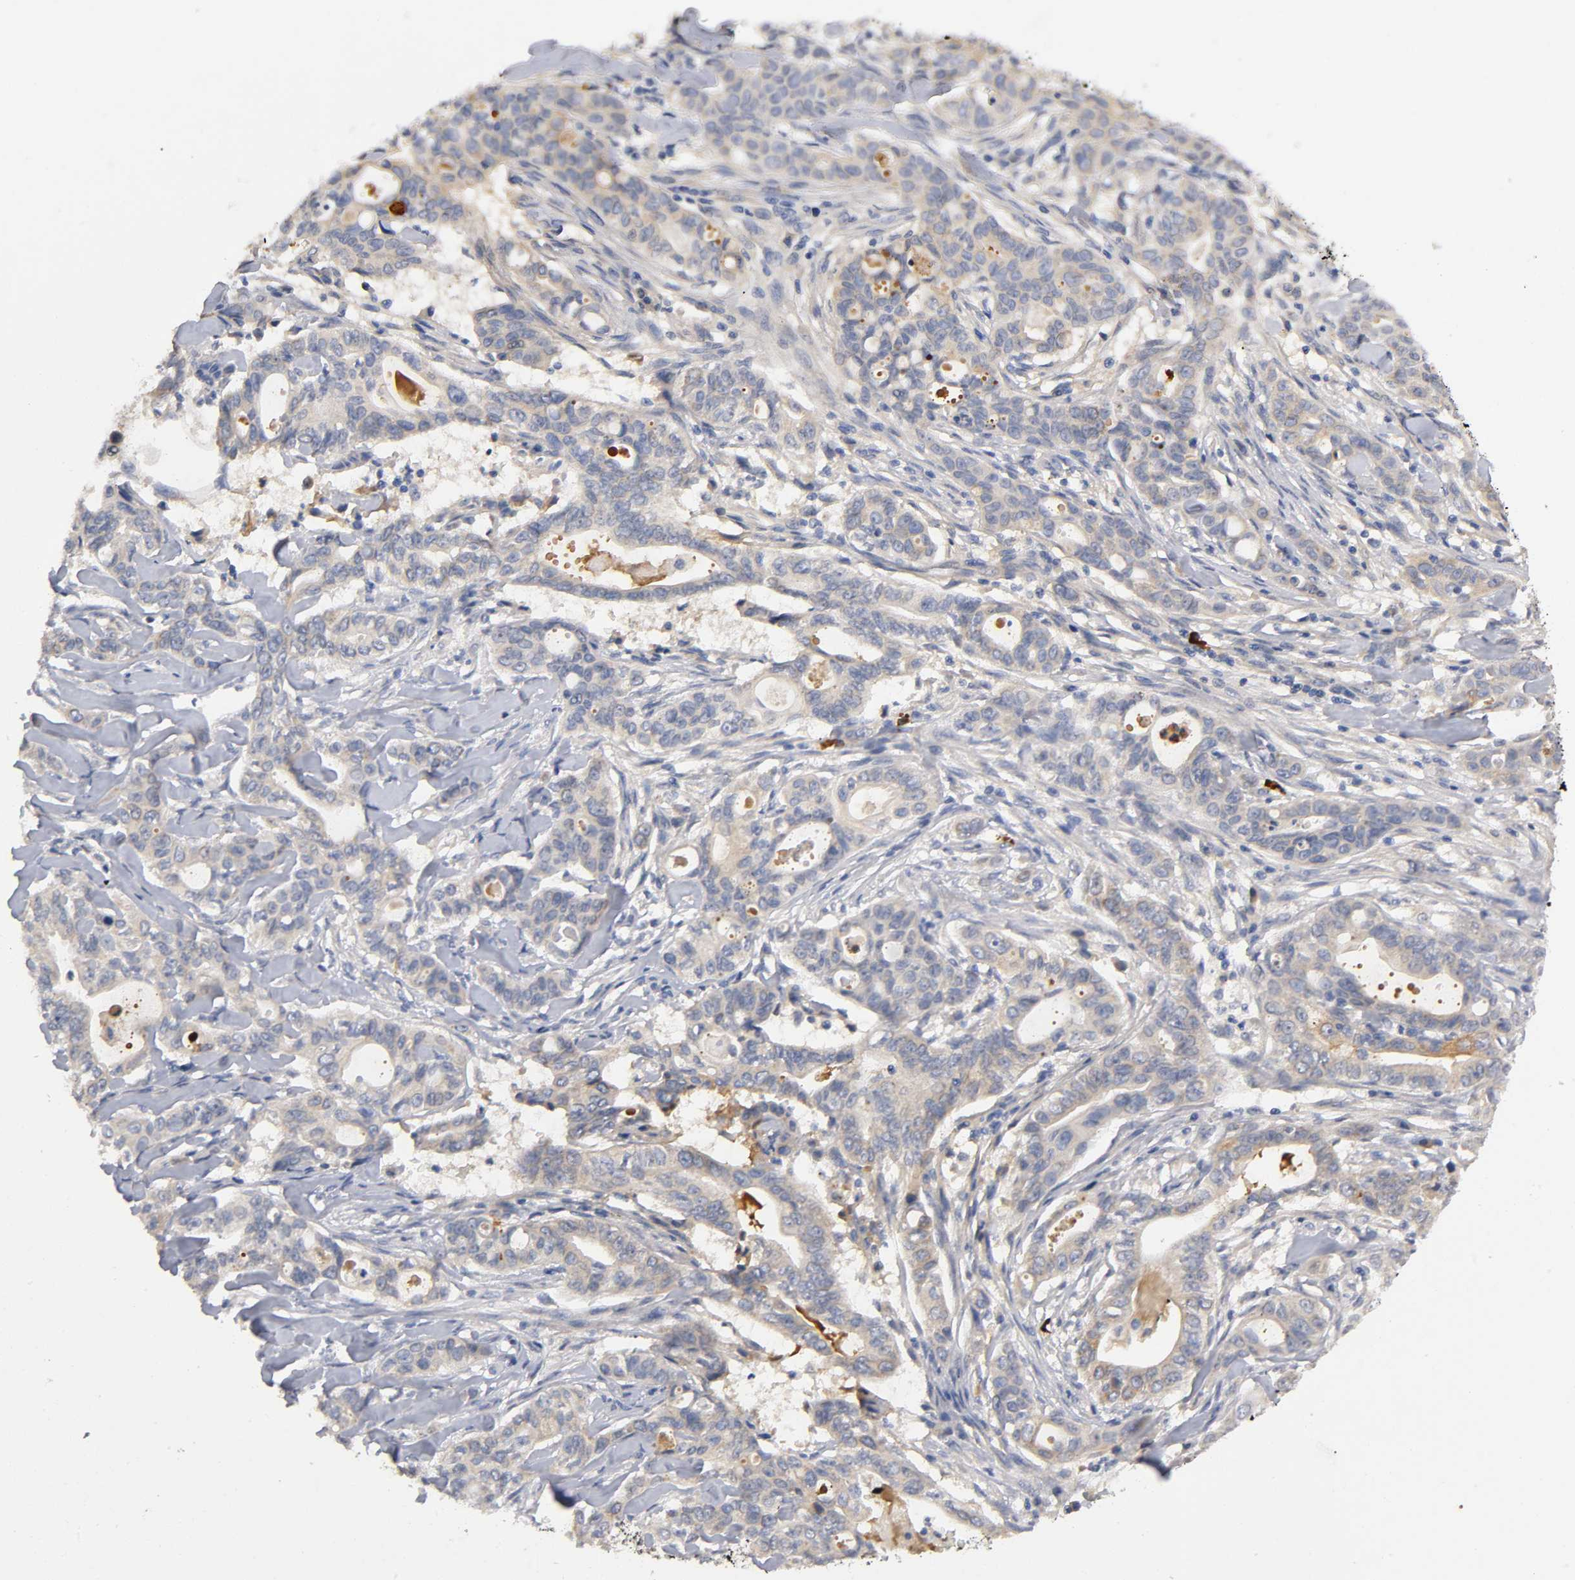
{"staining": {"intensity": "weak", "quantity": ">75%", "location": "cytoplasmic/membranous"}, "tissue": "liver cancer", "cell_type": "Tumor cells", "image_type": "cancer", "snomed": [{"axis": "morphology", "description": "Cholangiocarcinoma"}, {"axis": "topography", "description": "Liver"}], "caption": "Liver cholangiocarcinoma was stained to show a protein in brown. There is low levels of weak cytoplasmic/membranous positivity in approximately >75% of tumor cells.", "gene": "NOVA1", "patient": {"sex": "female", "age": 67}}